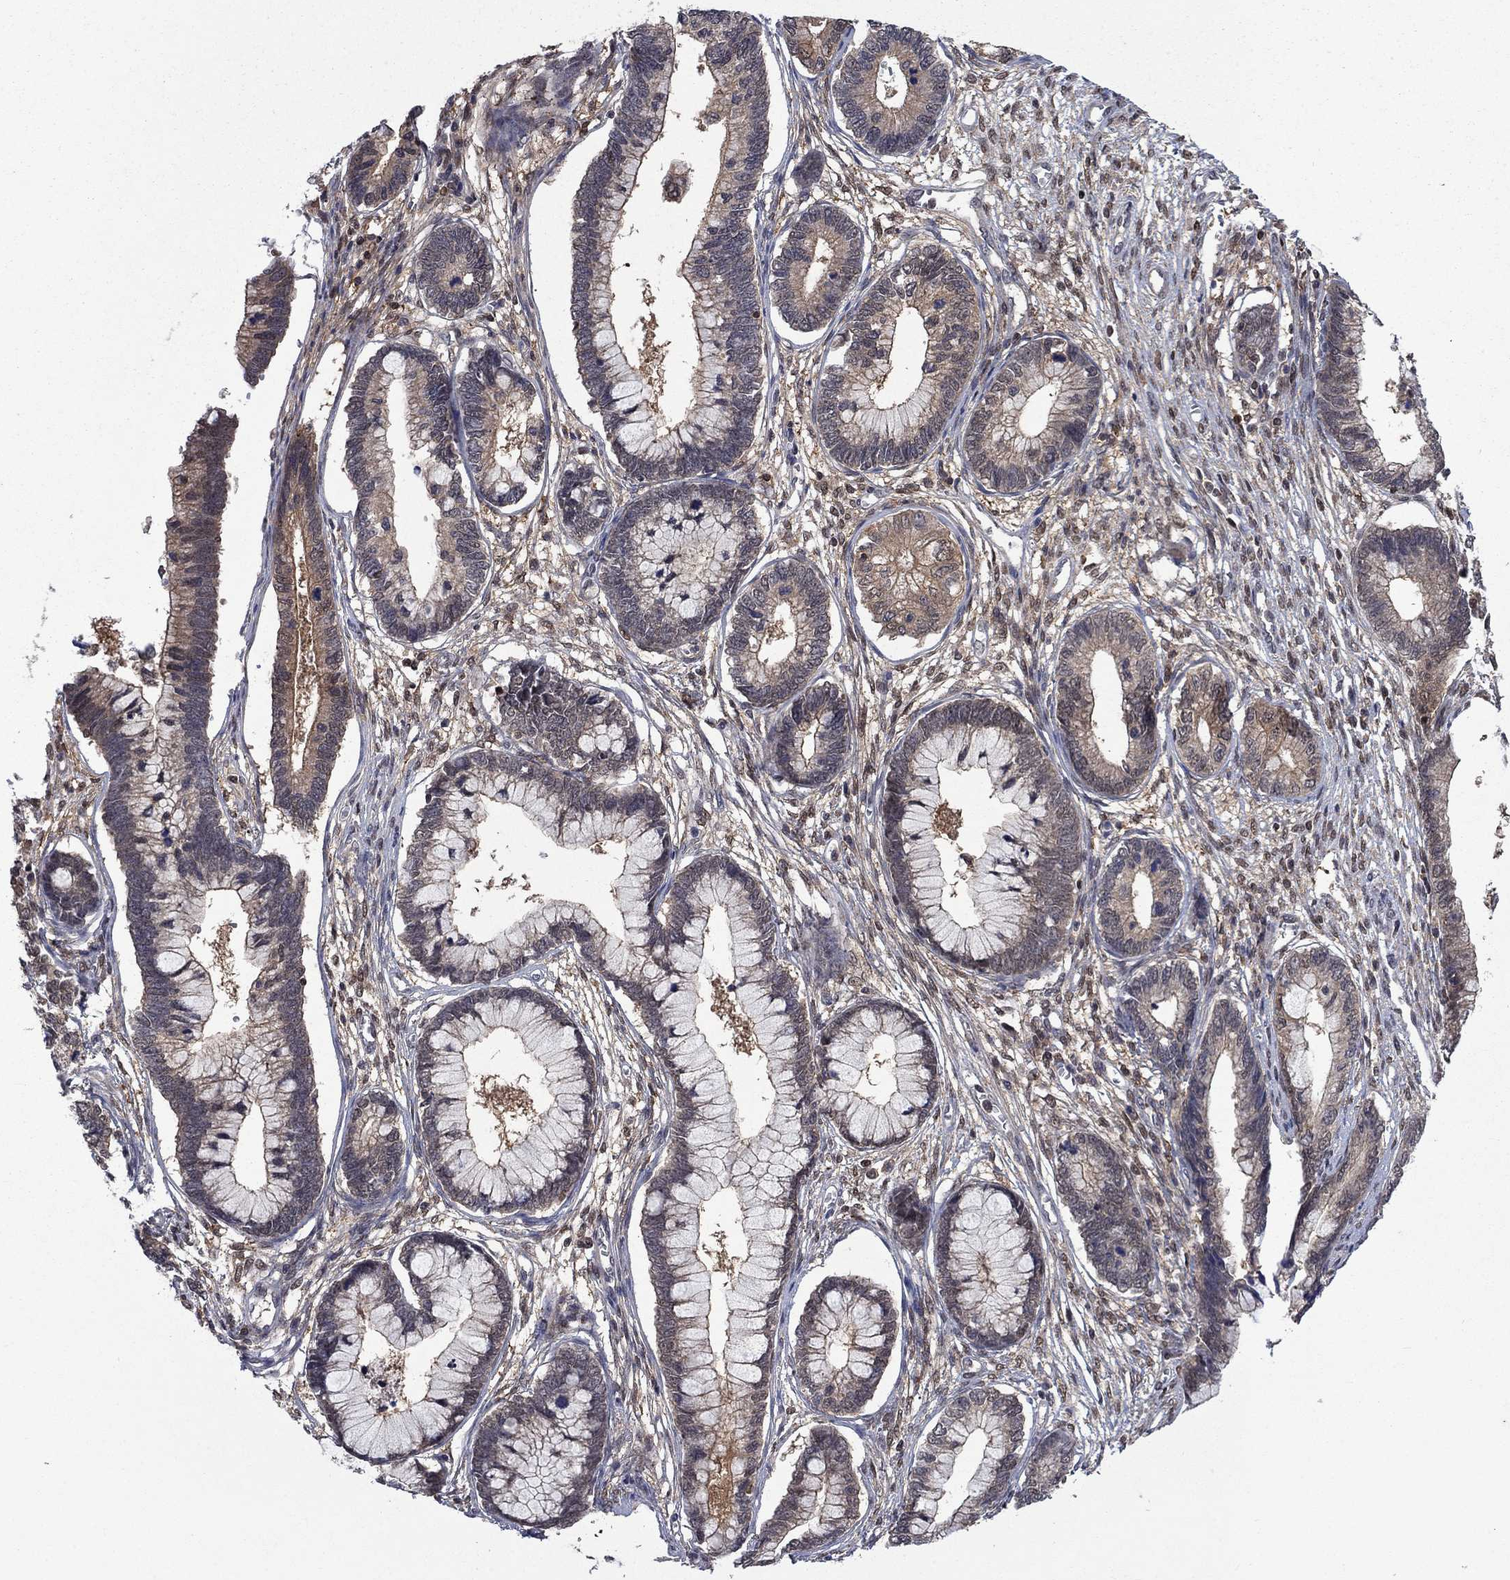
{"staining": {"intensity": "weak", "quantity": "<25%", "location": "cytoplasmic/membranous"}, "tissue": "cervical cancer", "cell_type": "Tumor cells", "image_type": "cancer", "snomed": [{"axis": "morphology", "description": "Adenocarcinoma, NOS"}, {"axis": "topography", "description": "Cervix"}], "caption": "Tumor cells are negative for brown protein staining in adenocarcinoma (cervical).", "gene": "IAH1", "patient": {"sex": "female", "age": 44}}